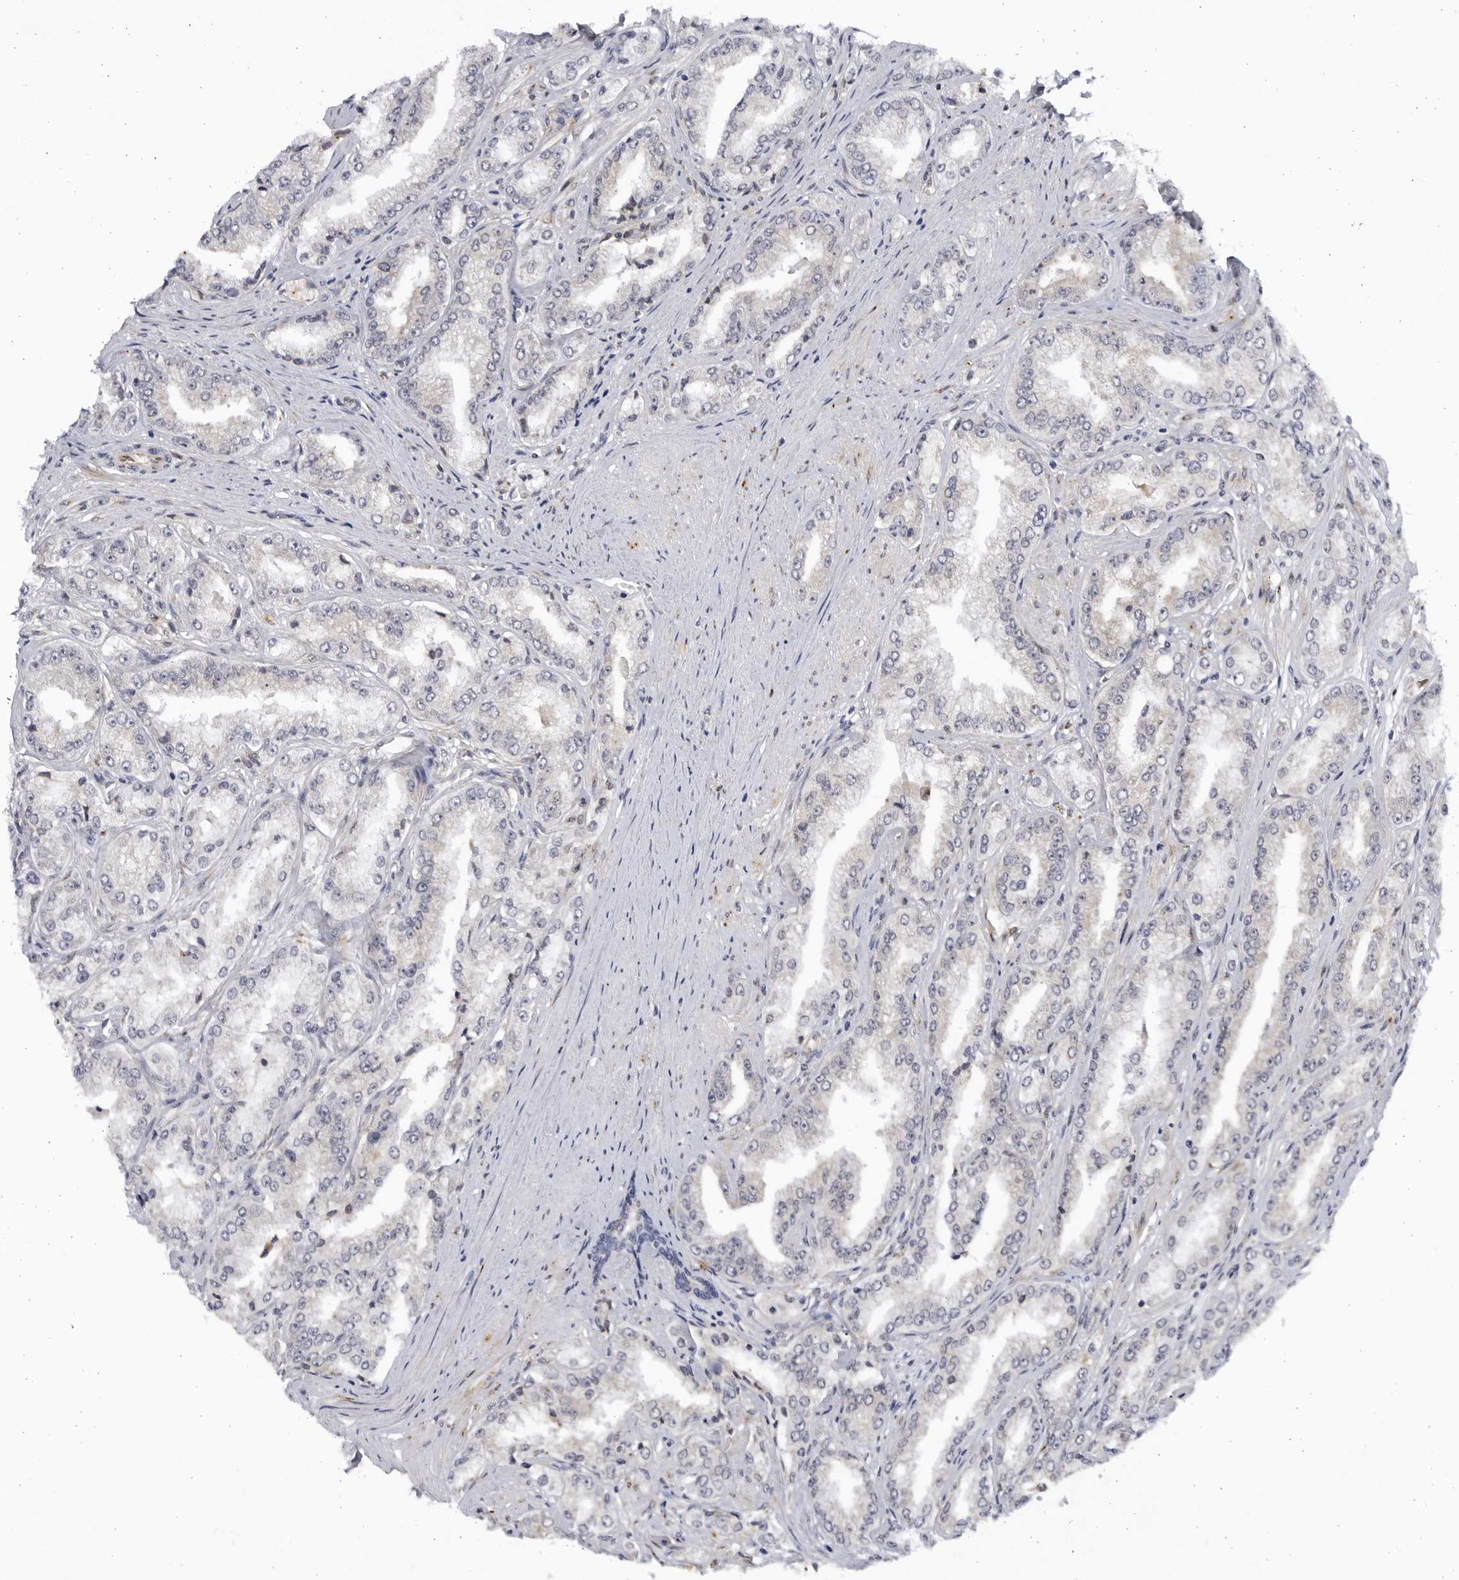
{"staining": {"intensity": "negative", "quantity": "none", "location": "none"}, "tissue": "prostate cancer", "cell_type": "Tumor cells", "image_type": "cancer", "snomed": [{"axis": "morphology", "description": "Adenocarcinoma, High grade"}, {"axis": "topography", "description": "Prostate"}], "caption": "Protein analysis of prostate cancer shows no significant expression in tumor cells. (Brightfield microscopy of DAB IHC at high magnification).", "gene": "BMP2K", "patient": {"sex": "male", "age": 71}}